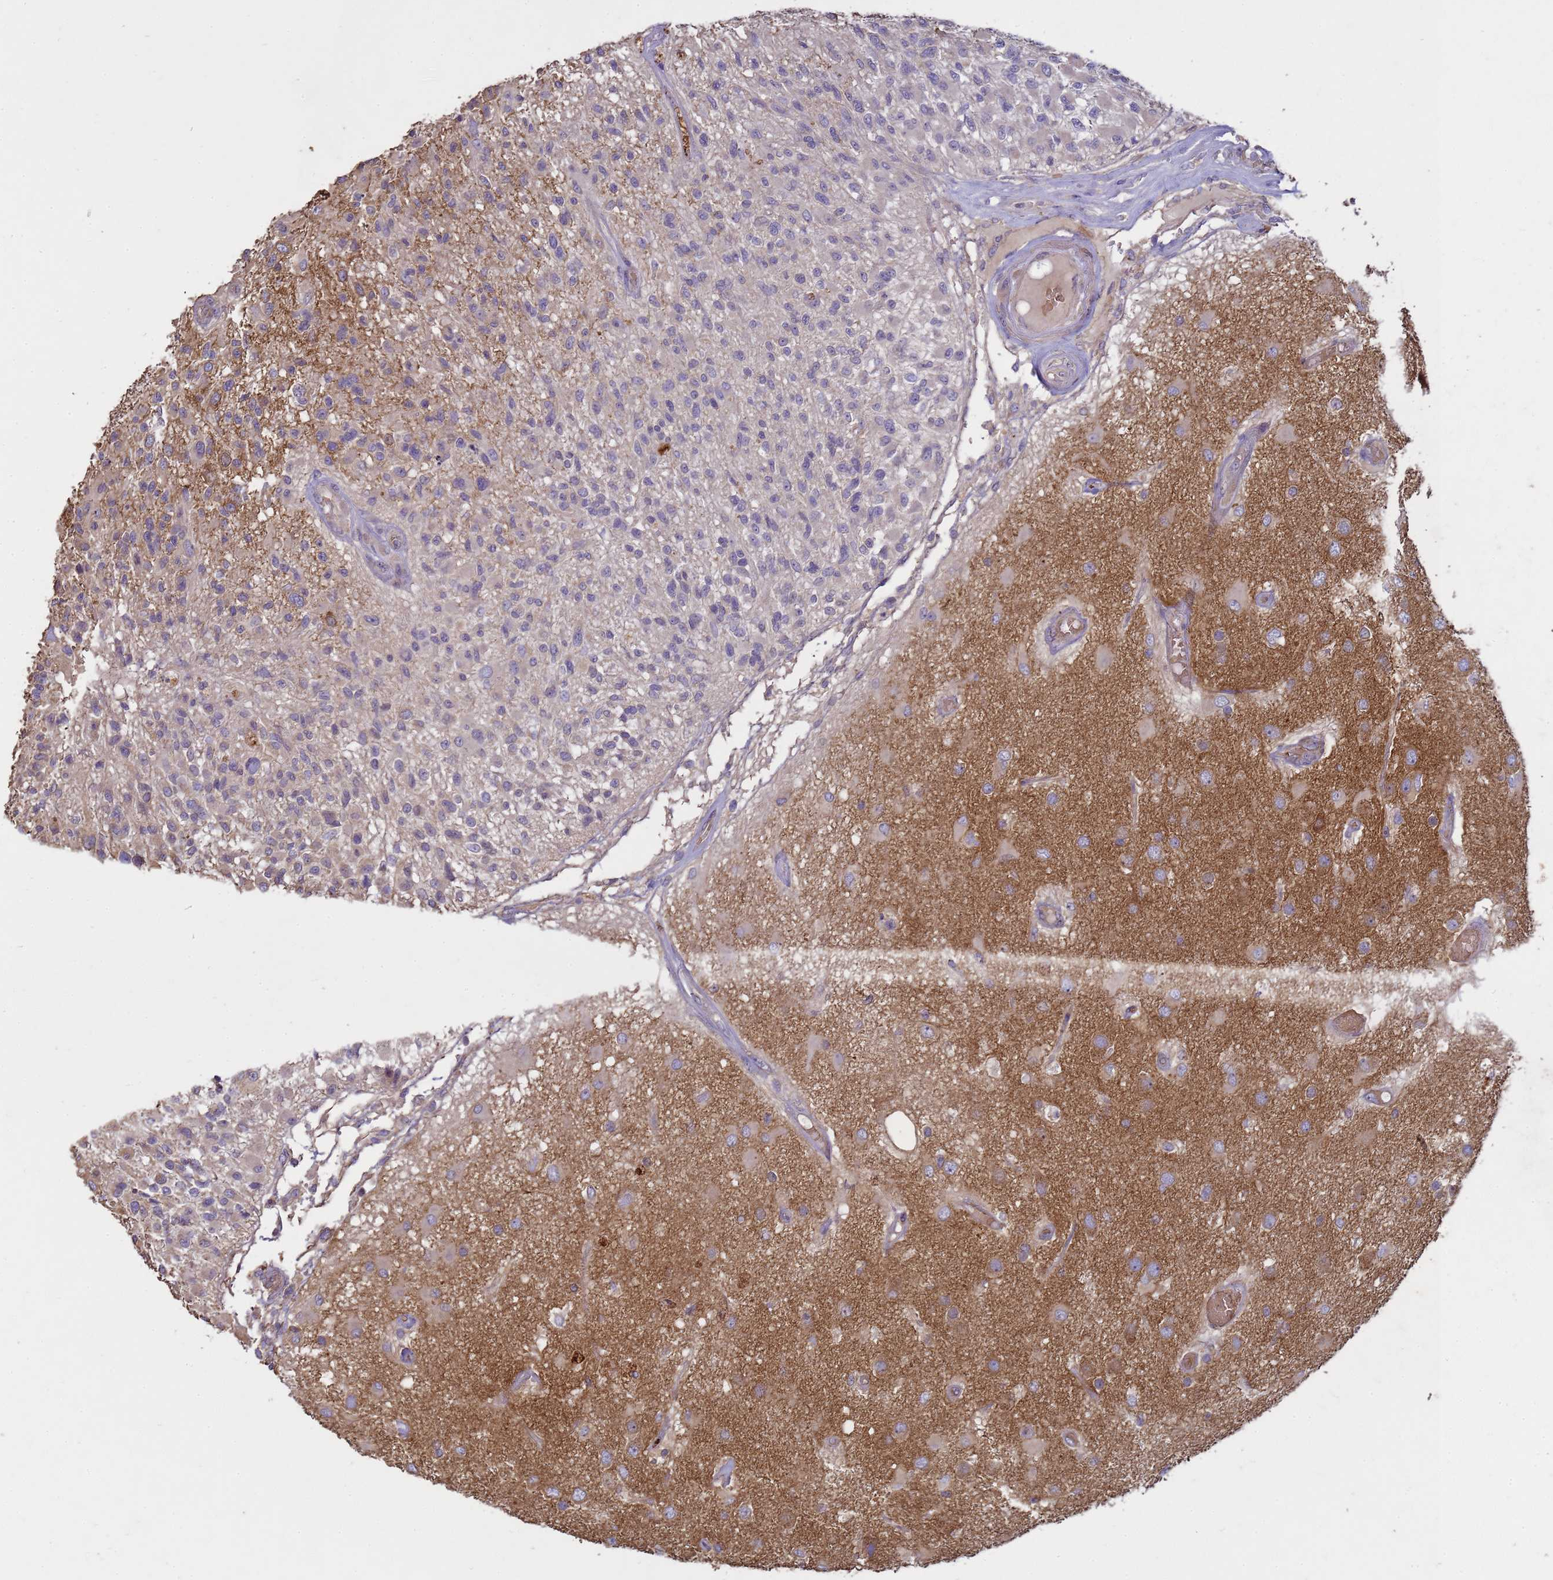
{"staining": {"intensity": "negative", "quantity": "none", "location": "none"}, "tissue": "glioma", "cell_type": "Tumor cells", "image_type": "cancer", "snomed": [{"axis": "morphology", "description": "Glioma, malignant, High grade"}, {"axis": "morphology", "description": "Glioblastoma, NOS"}, {"axis": "topography", "description": "Brain"}], "caption": "This is a image of IHC staining of glioblastoma, which shows no positivity in tumor cells.", "gene": "SGIP1", "patient": {"sex": "male", "age": 60}}